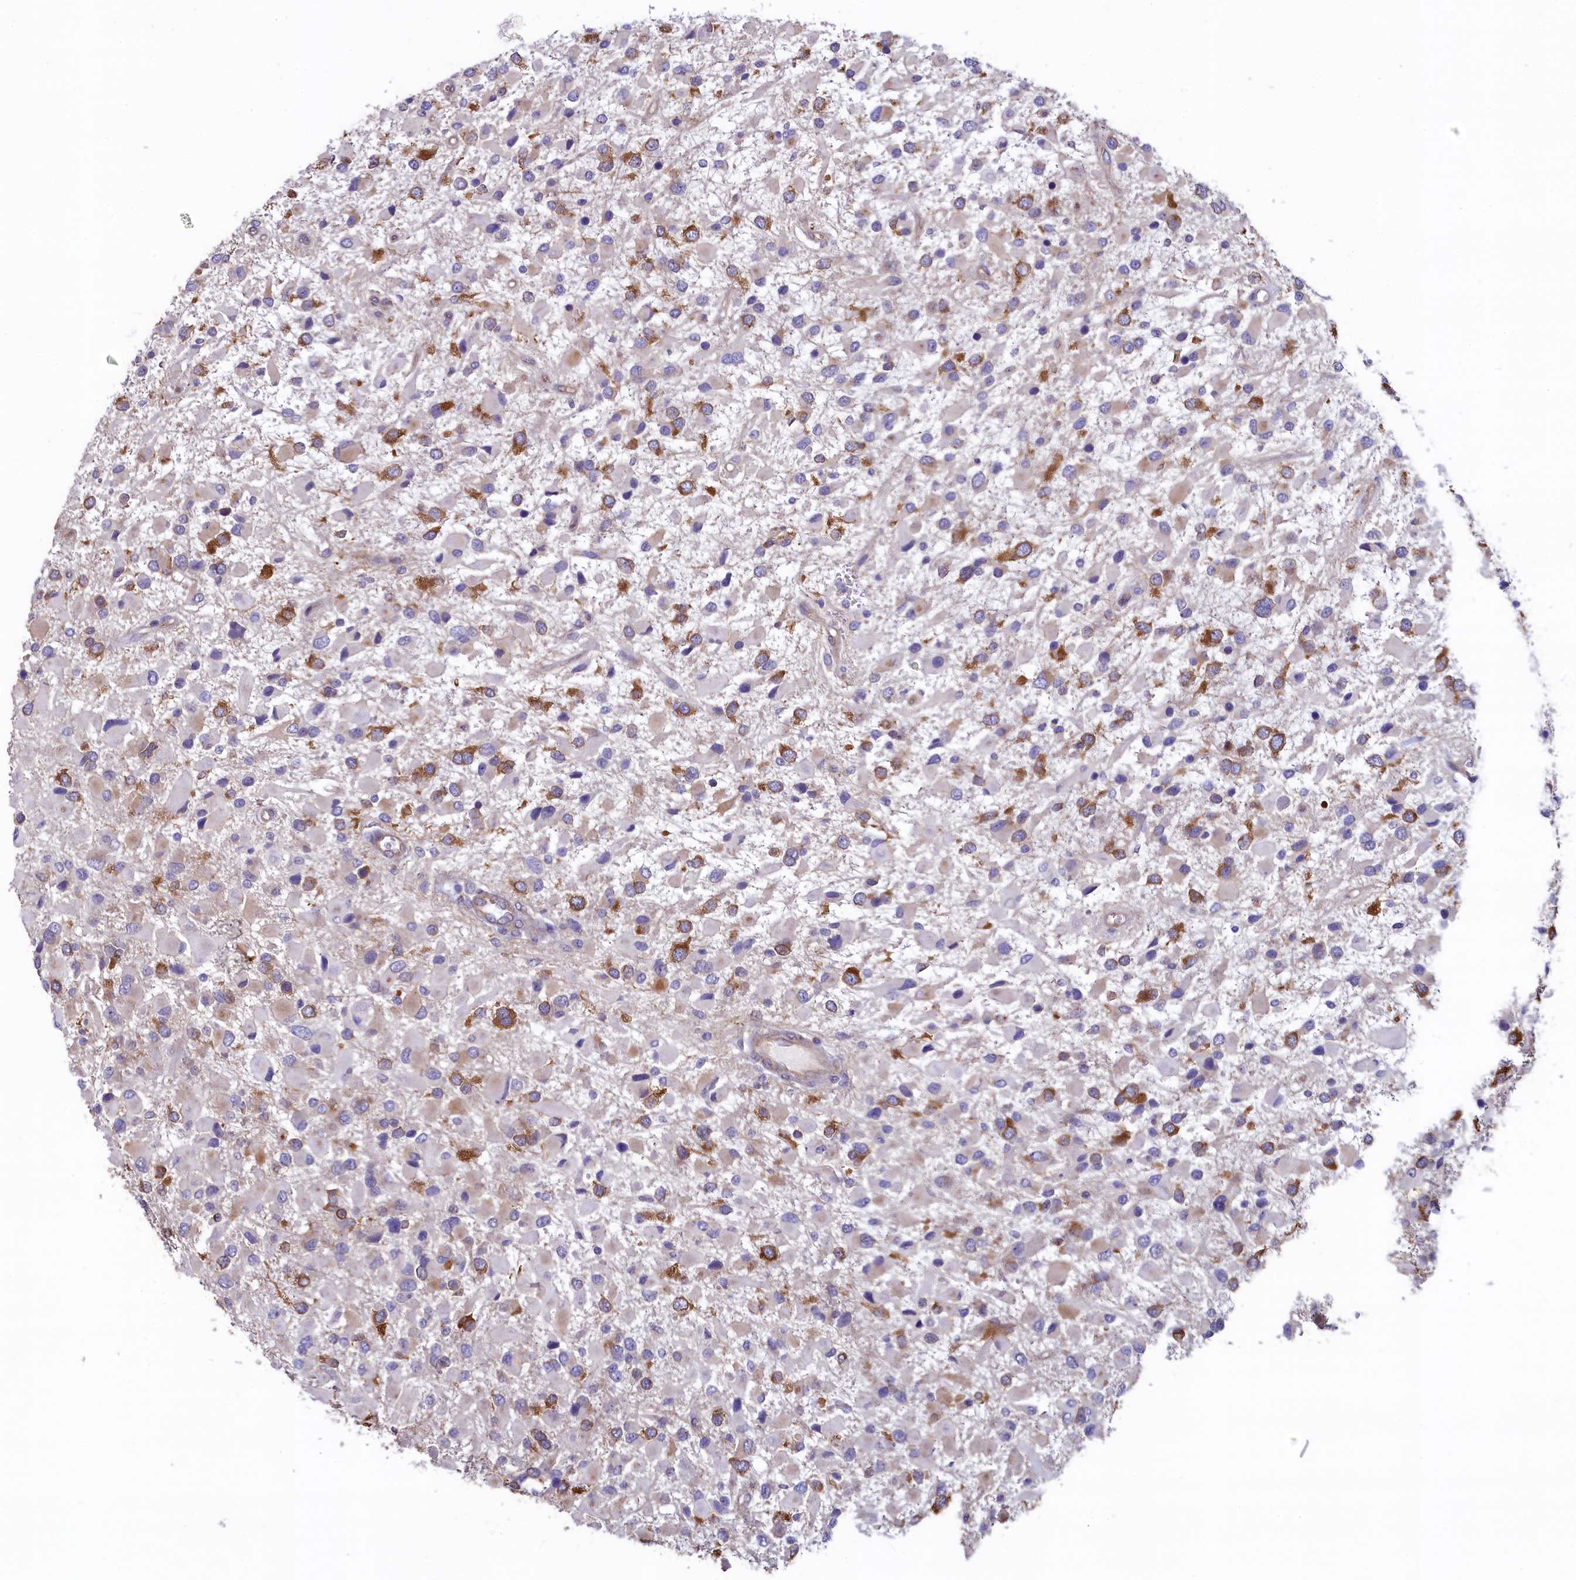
{"staining": {"intensity": "moderate", "quantity": "25%-75%", "location": "cytoplasmic/membranous"}, "tissue": "glioma", "cell_type": "Tumor cells", "image_type": "cancer", "snomed": [{"axis": "morphology", "description": "Glioma, malignant, High grade"}, {"axis": "topography", "description": "Brain"}], "caption": "The micrograph shows a brown stain indicating the presence of a protein in the cytoplasmic/membranous of tumor cells in malignant glioma (high-grade). Ihc stains the protein of interest in brown and the nuclei are stained blue.", "gene": "SPATA2L", "patient": {"sex": "male", "age": 53}}